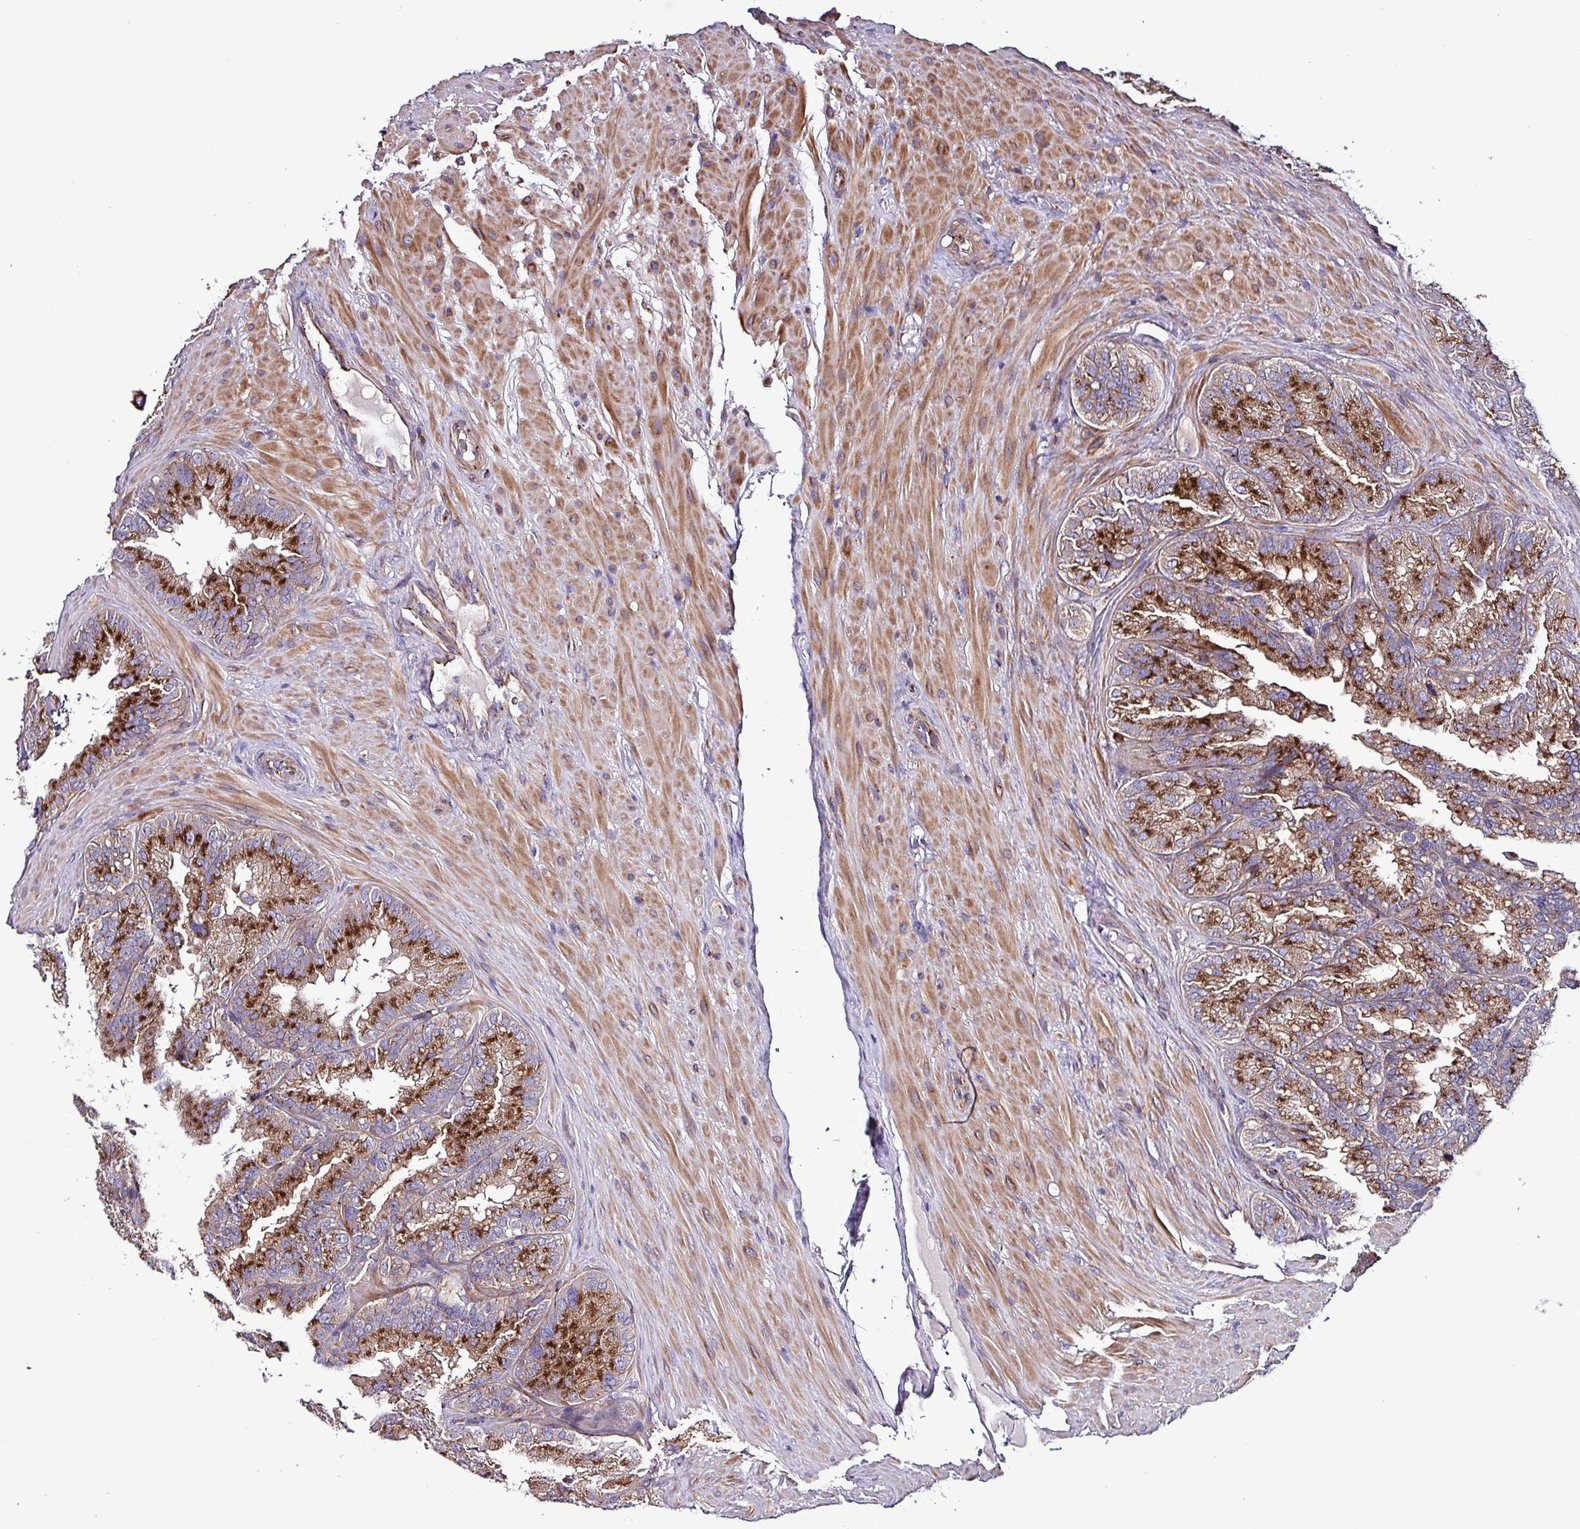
{"staining": {"intensity": "strong", "quantity": "25%-75%", "location": "cytoplasmic/membranous"}, "tissue": "seminal vesicle", "cell_type": "Glandular cells", "image_type": "normal", "snomed": [{"axis": "morphology", "description": "Normal tissue, NOS"}, {"axis": "topography", "description": "Seminal veicle"}], "caption": "Seminal vesicle was stained to show a protein in brown. There is high levels of strong cytoplasmic/membranous positivity in about 25%-75% of glandular cells. (DAB IHC, brown staining for protein, blue staining for nuclei).", "gene": "VAMP4", "patient": {"sex": "male", "age": 58}}